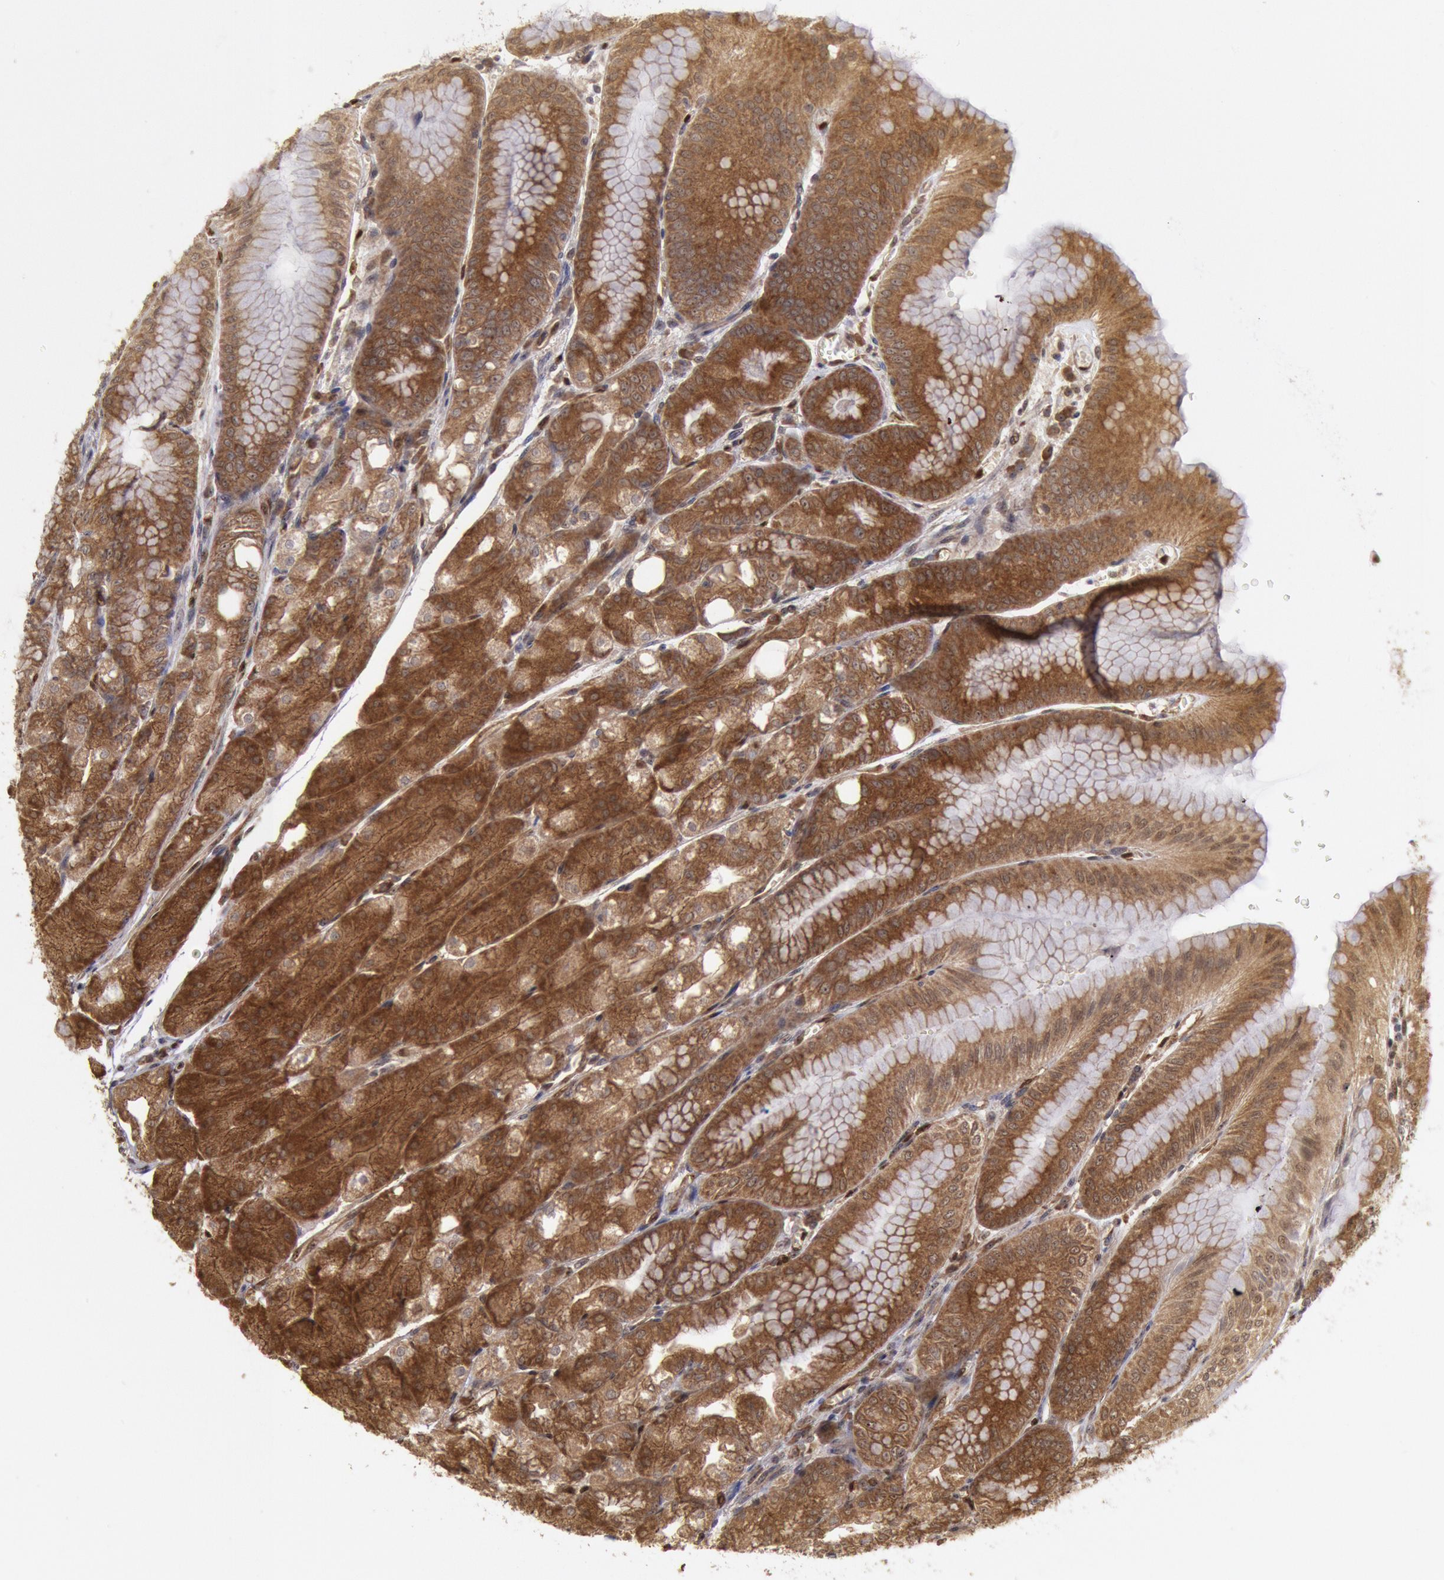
{"staining": {"intensity": "moderate", "quantity": ">75%", "location": "cytoplasmic/membranous"}, "tissue": "stomach", "cell_type": "Glandular cells", "image_type": "normal", "snomed": [{"axis": "morphology", "description": "Normal tissue, NOS"}, {"axis": "topography", "description": "Stomach, lower"}], "caption": "This image exhibits immunohistochemistry staining of benign stomach, with medium moderate cytoplasmic/membranous expression in approximately >75% of glandular cells.", "gene": "STX17", "patient": {"sex": "male", "age": 71}}